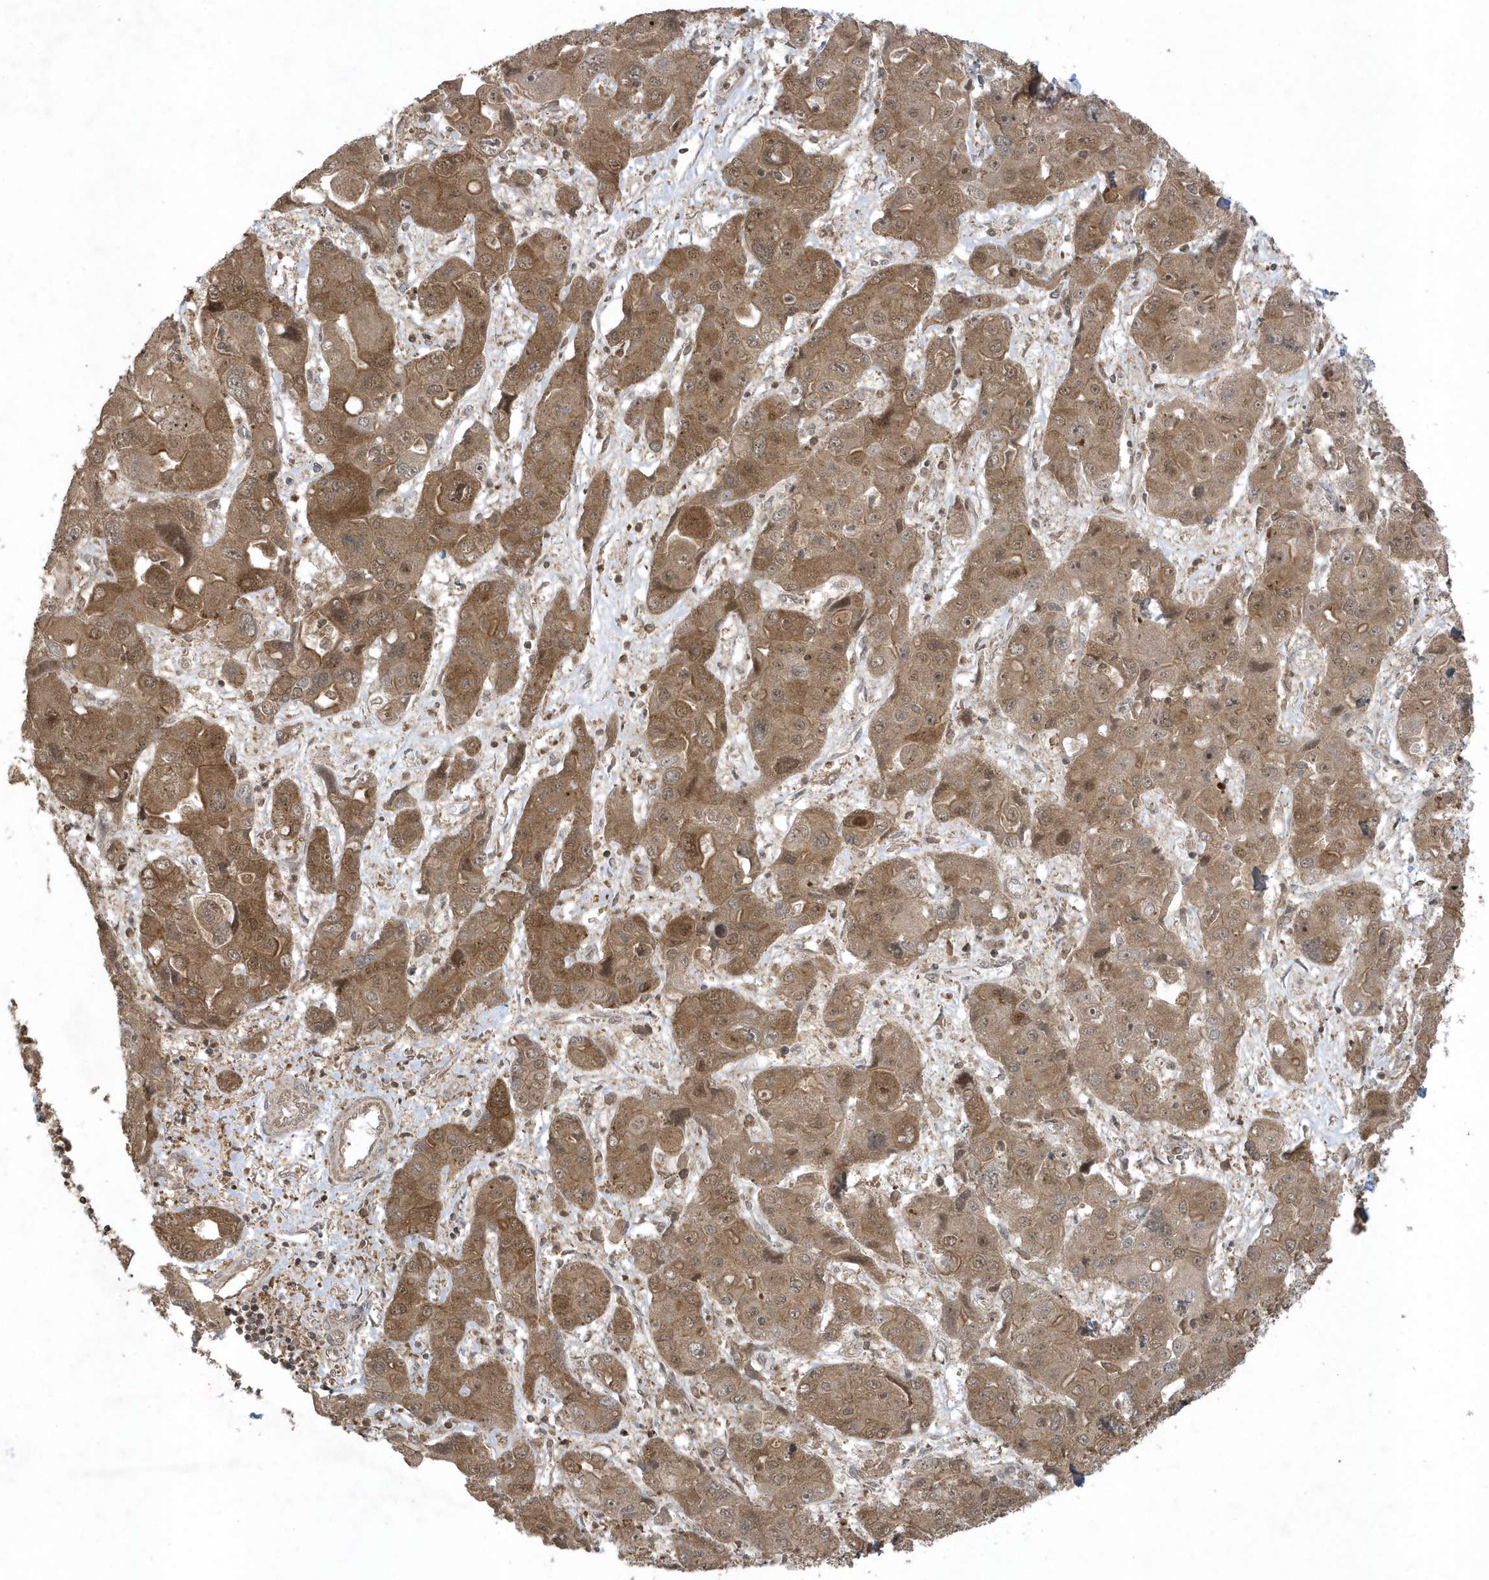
{"staining": {"intensity": "moderate", "quantity": ">75%", "location": "cytoplasmic/membranous,nuclear"}, "tissue": "liver cancer", "cell_type": "Tumor cells", "image_type": "cancer", "snomed": [{"axis": "morphology", "description": "Cholangiocarcinoma"}, {"axis": "topography", "description": "Liver"}], "caption": "High-magnification brightfield microscopy of liver cancer stained with DAB (brown) and counterstained with hematoxylin (blue). tumor cells exhibit moderate cytoplasmic/membranous and nuclear positivity is seen in about>75% of cells.", "gene": "STAMBP", "patient": {"sex": "male", "age": 67}}